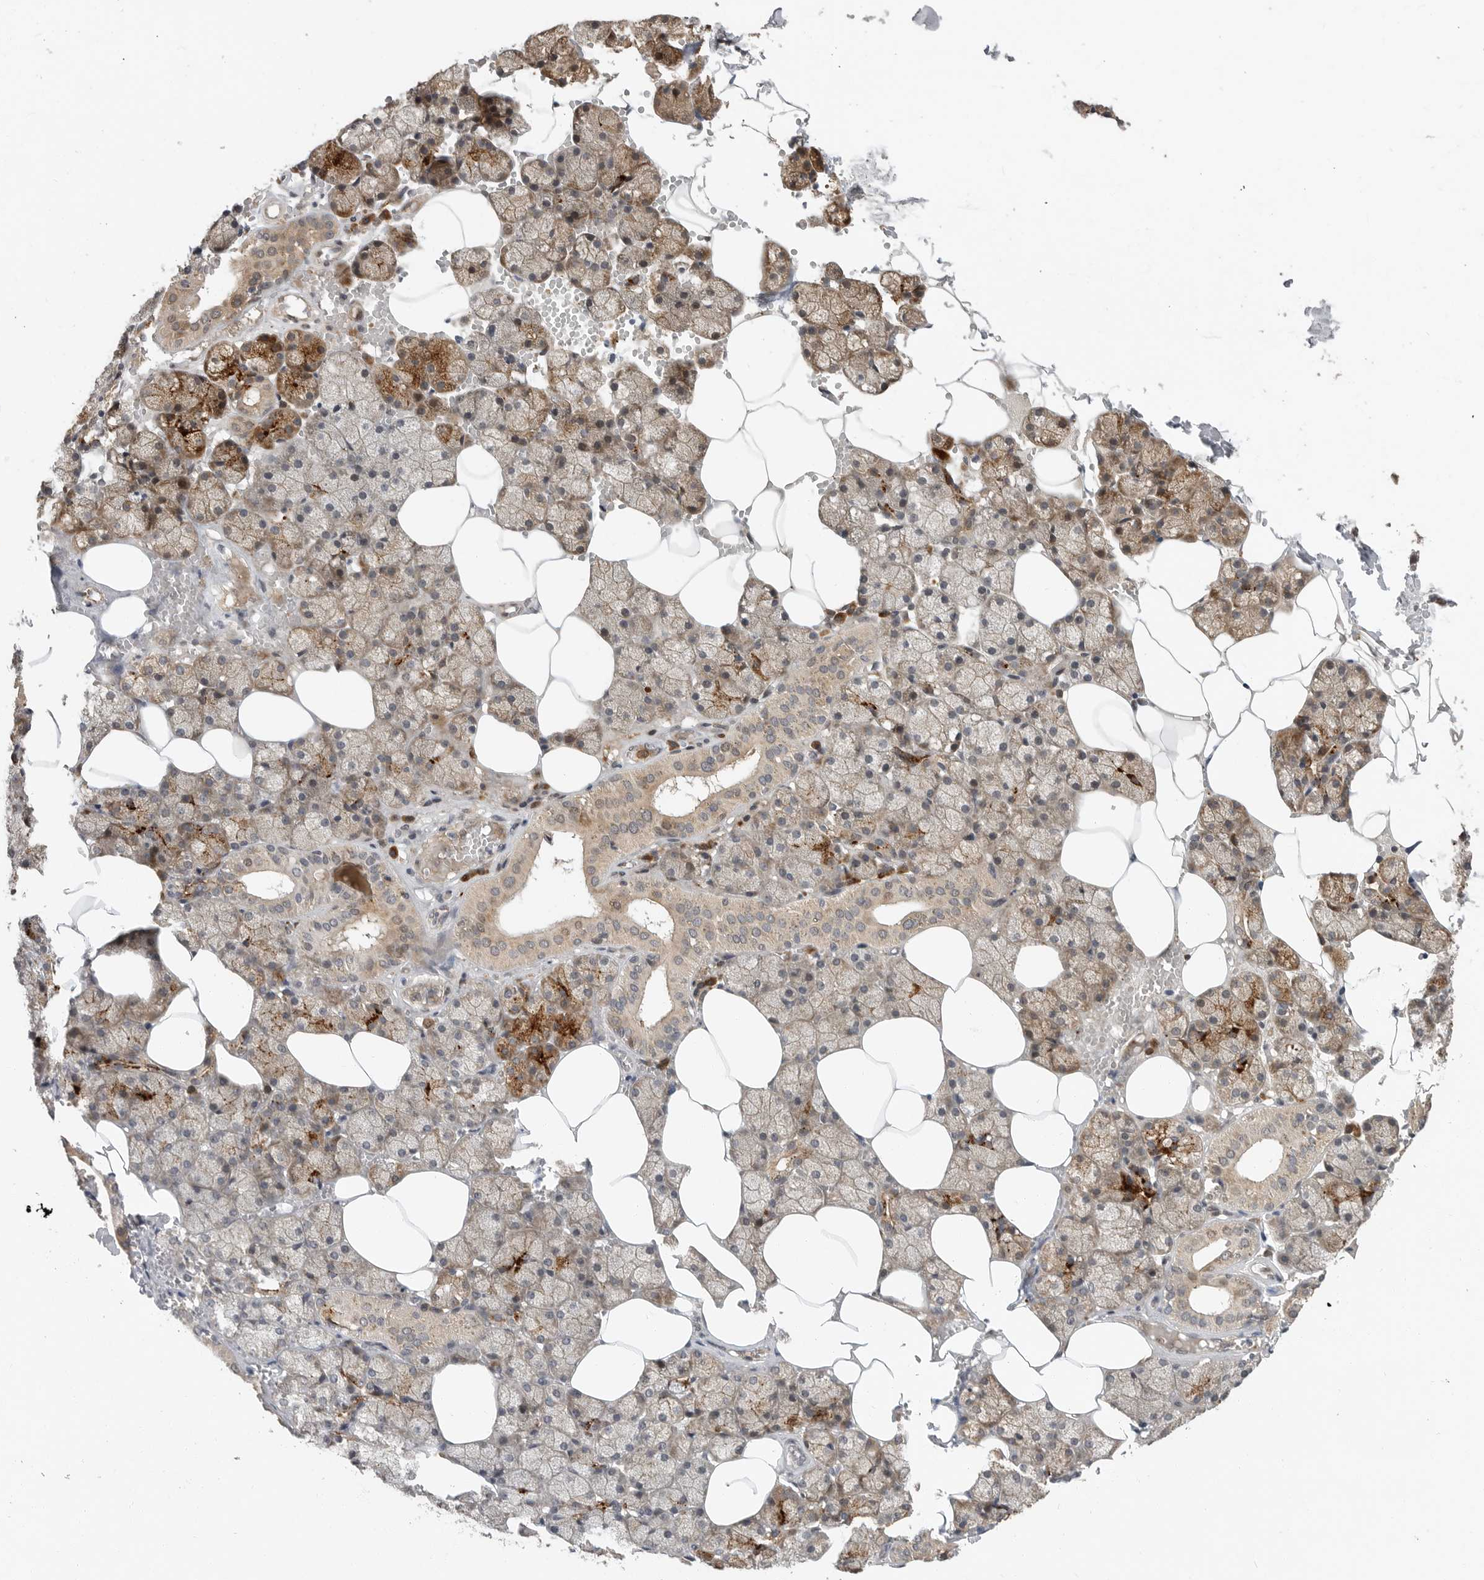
{"staining": {"intensity": "strong", "quantity": ">75%", "location": "cytoplasmic/membranous"}, "tissue": "salivary gland", "cell_type": "Glandular cells", "image_type": "normal", "snomed": [{"axis": "morphology", "description": "Normal tissue, NOS"}, {"axis": "topography", "description": "Salivary gland"}], "caption": "The image reveals staining of benign salivary gland, revealing strong cytoplasmic/membranous protein positivity (brown color) within glandular cells. The staining was performed using DAB, with brown indicating positive protein expression. Nuclei are stained blue with hematoxylin.", "gene": "OSBPL9", "patient": {"sex": "male", "age": 62}}